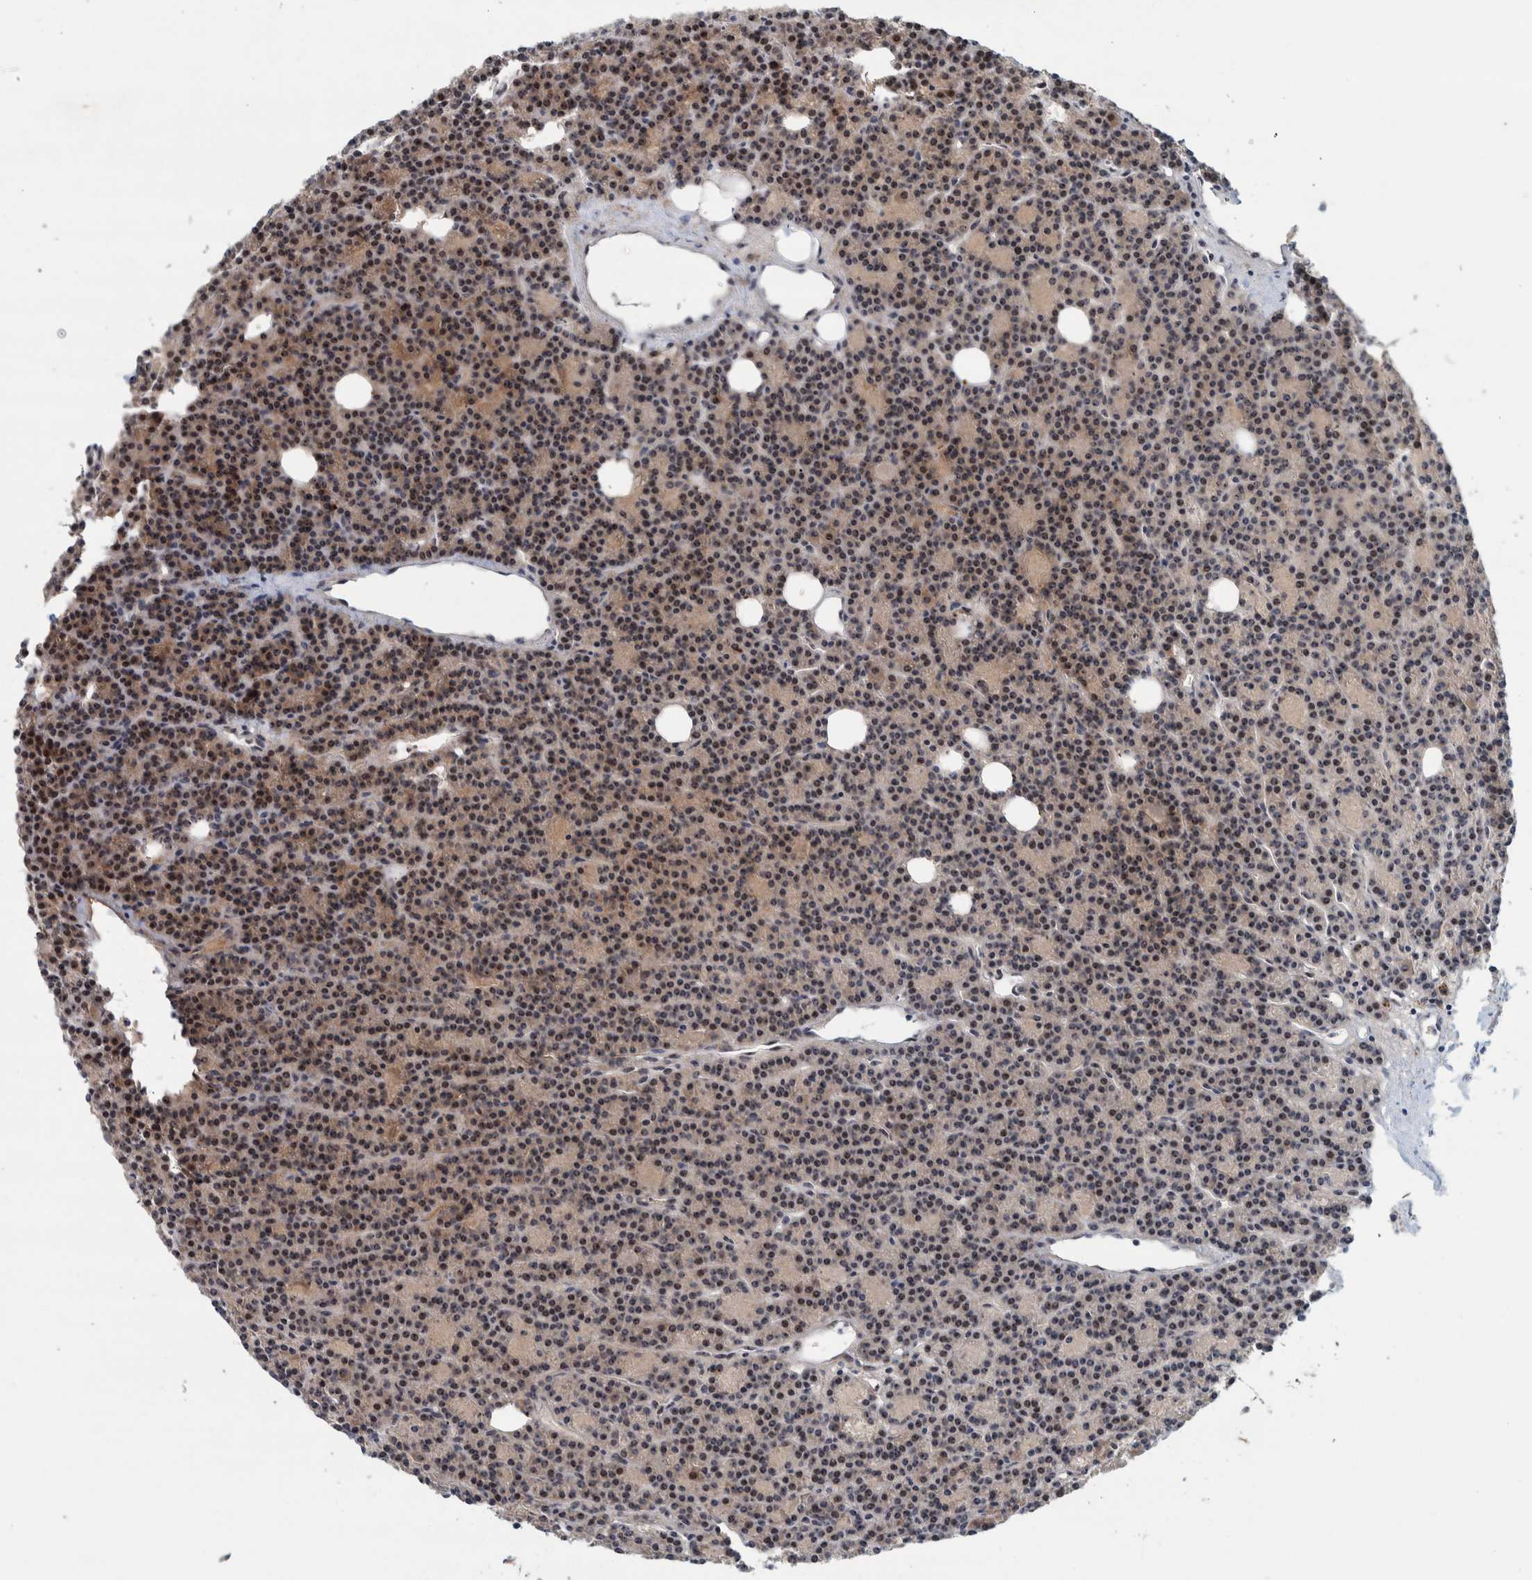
{"staining": {"intensity": "moderate", "quantity": ">75%", "location": "cytoplasmic/membranous,nuclear"}, "tissue": "parathyroid gland", "cell_type": "Glandular cells", "image_type": "normal", "snomed": [{"axis": "morphology", "description": "Normal tissue, NOS"}, {"axis": "morphology", "description": "Adenoma, NOS"}, {"axis": "topography", "description": "Parathyroid gland"}], "caption": "Immunohistochemical staining of normal human parathyroid gland exhibits medium levels of moderate cytoplasmic/membranous,nuclear staining in about >75% of glandular cells. (brown staining indicates protein expression, while blue staining denotes nuclei).", "gene": "NOL11", "patient": {"sex": "female", "age": 57}}